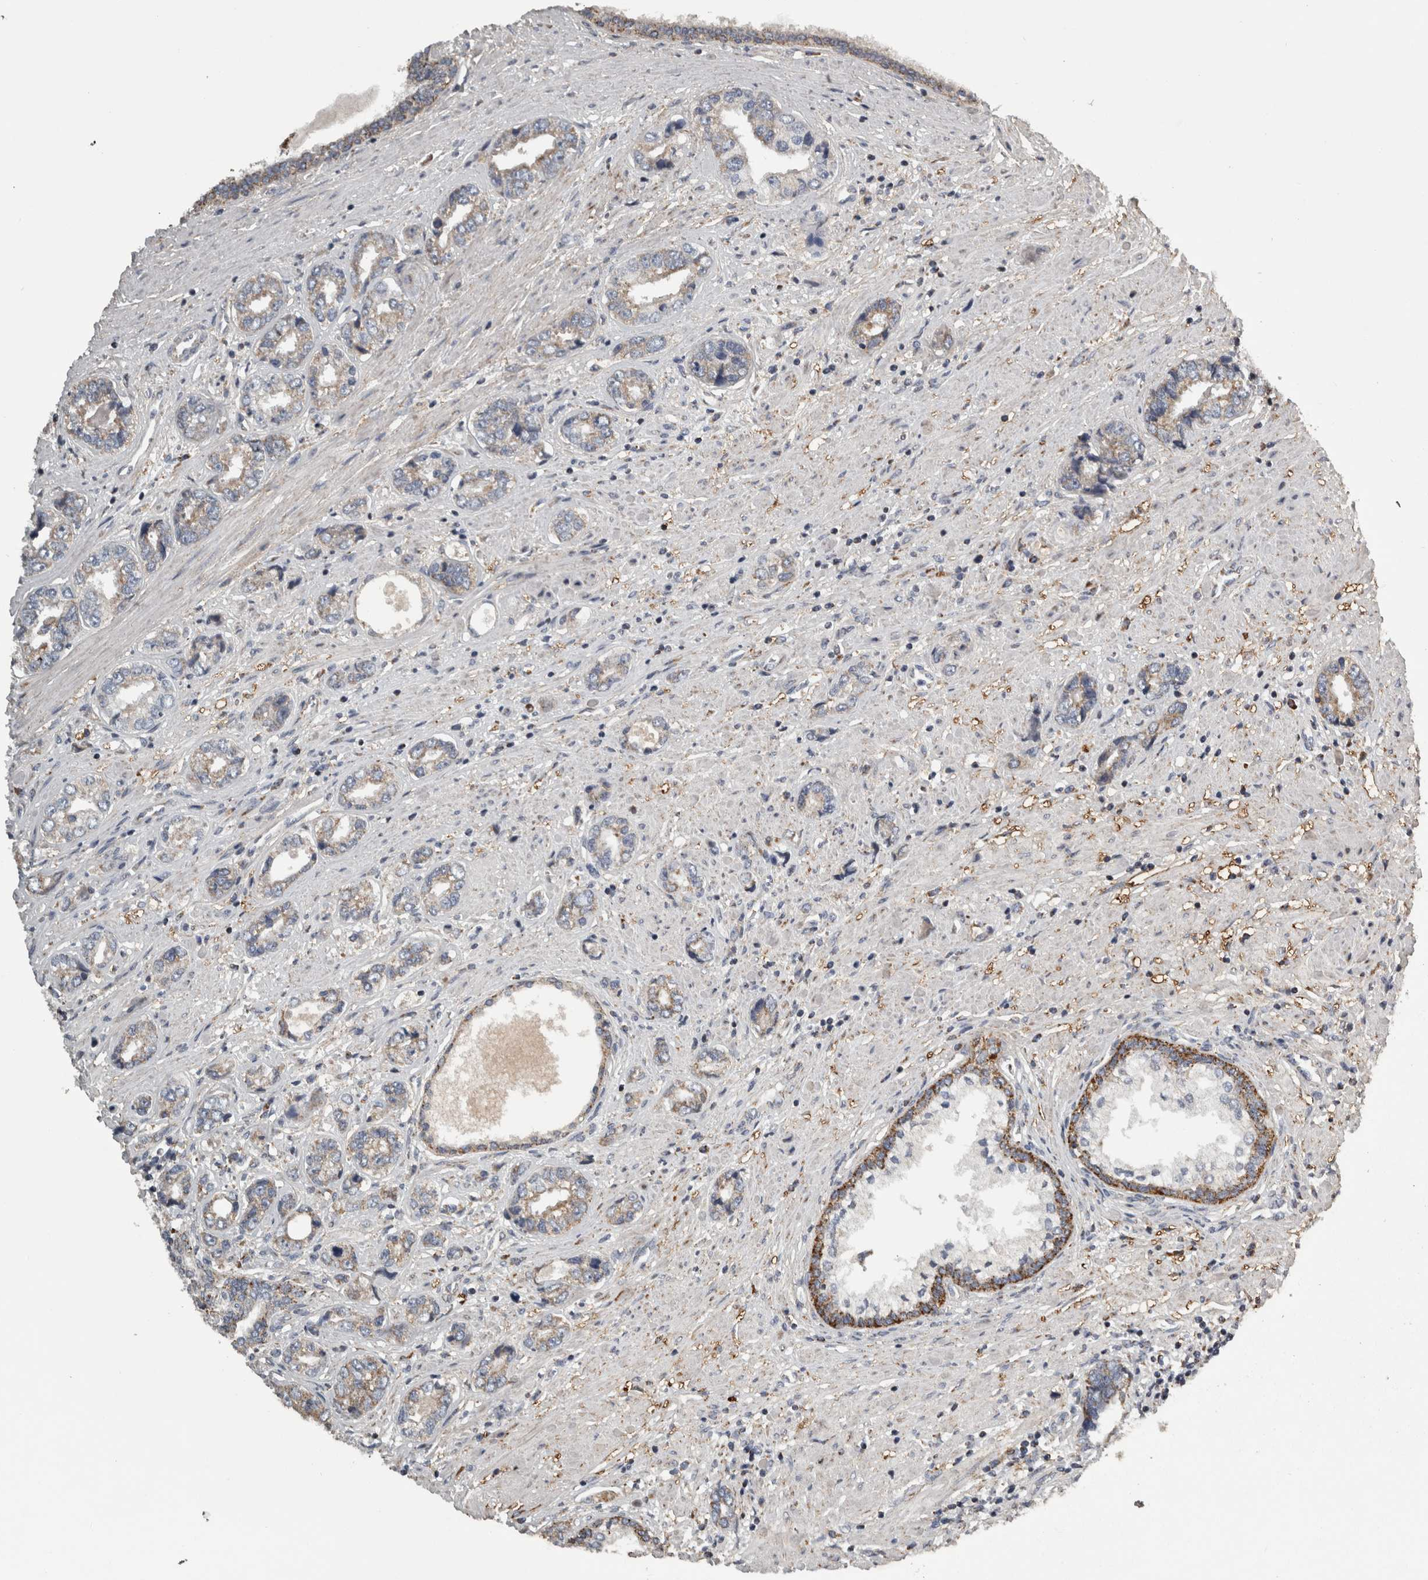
{"staining": {"intensity": "weak", "quantity": ">75%", "location": "cytoplasmic/membranous"}, "tissue": "prostate cancer", "cell_type": "Tumor cells", "image_type": "cancer", "snomed": [{"axis": "morphology", "description": "Adenocarcinoma, High grade"}, {"axis": "topography", "description": "Prostate"}], "caption": "A low amount of weak cytoplasmic/membranous positivity is seen in approximately >75% of tumor cells in prostate cancer (adenocarcinoma (high-grade)) tissue.", "gene": "FRK", "patient": {"sex": "male", "age": 61}}